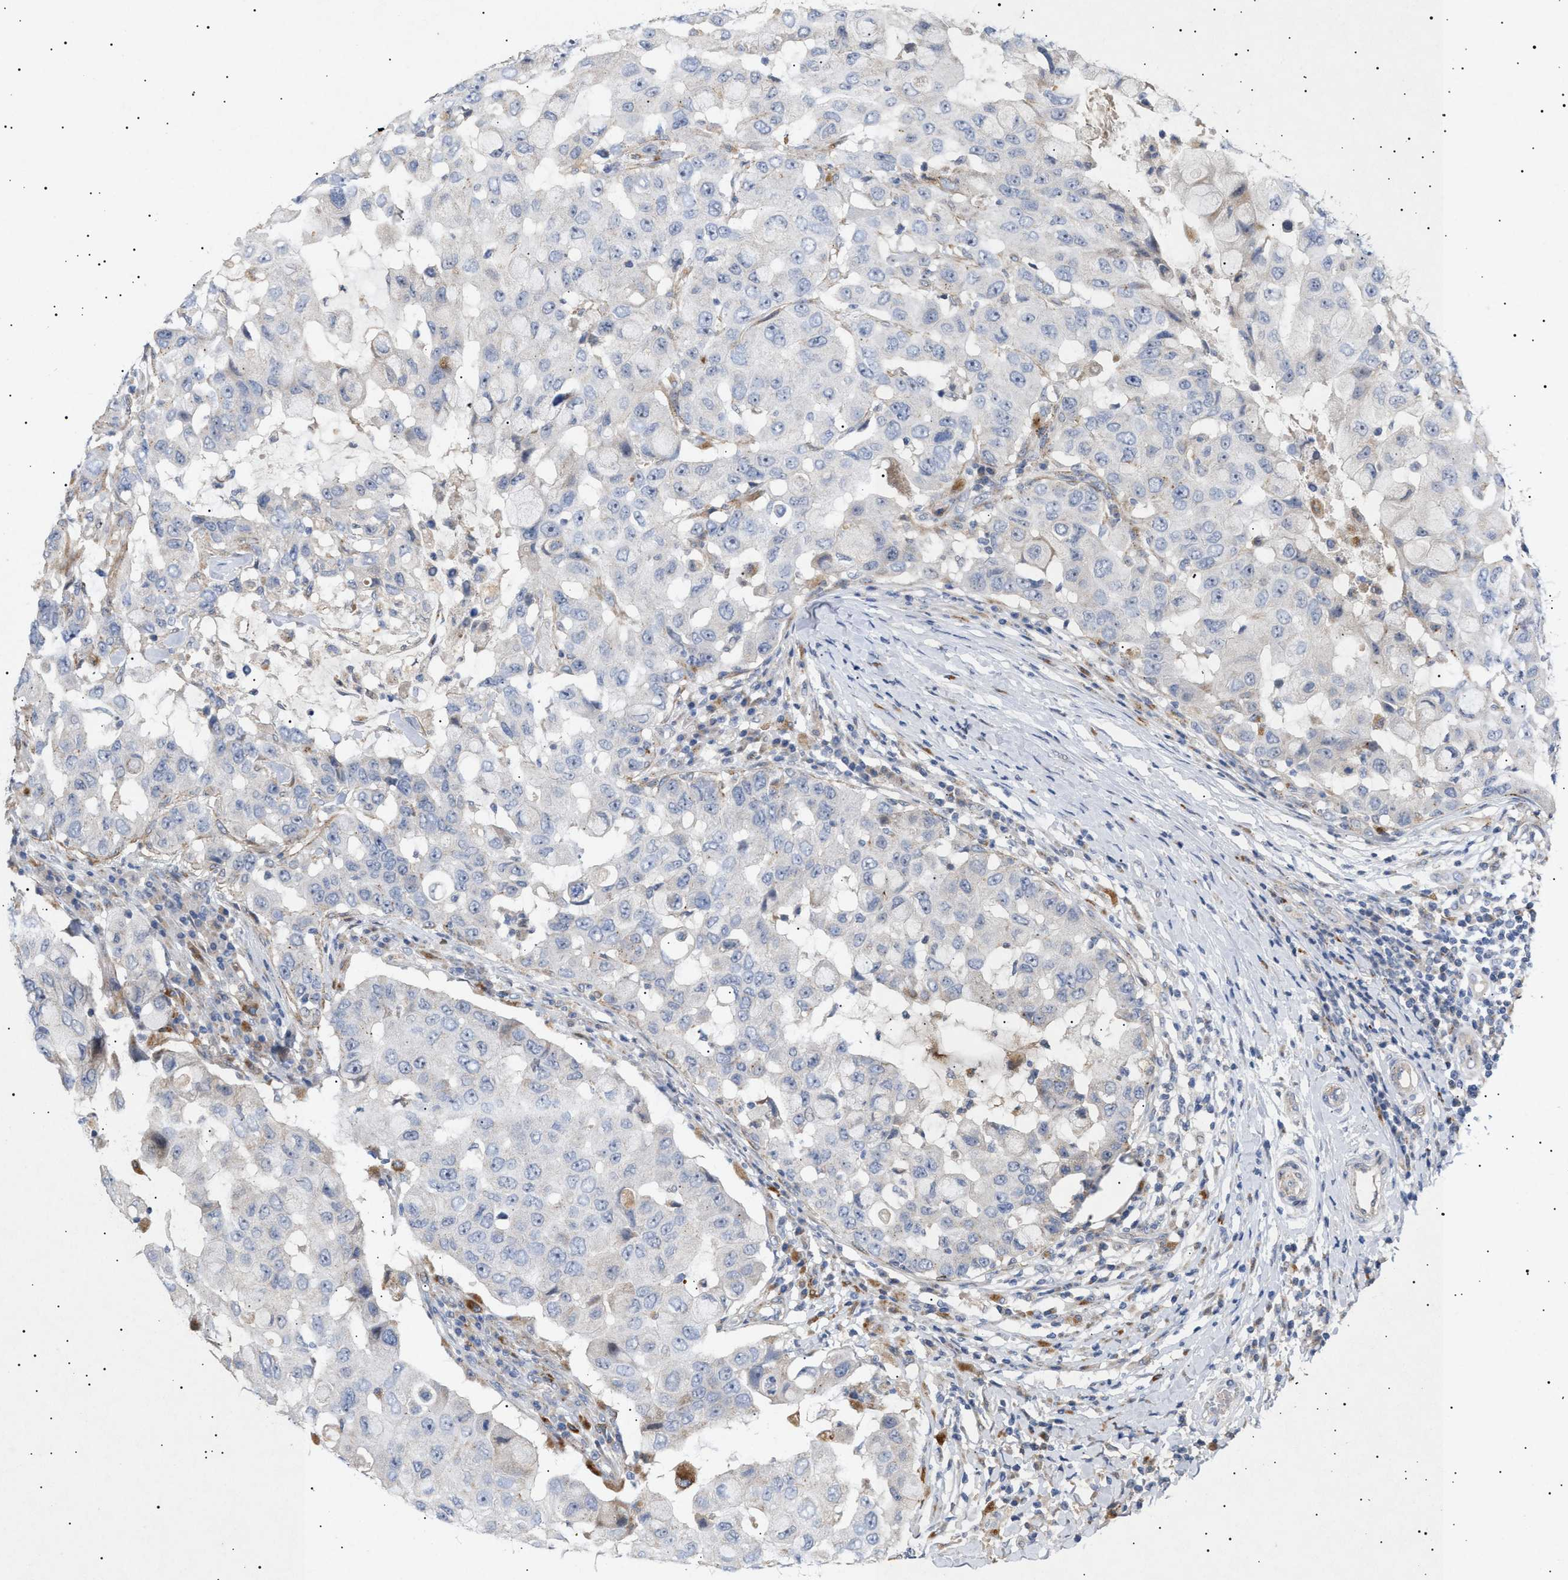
{"staining": {"intensity": "negative", "quantity": "none", "location": "none"}, "tissue": "breast cancer", "cell_type": "Tumor cells", "image_type": "cancer", "snomed": [{"axis": "morphology", "description": "Duct carcinoma"}, {"axis": "topography", "description": "Breast"}], "caption": "Breast cancer was stained to show a protein in brown. There is no significant expression in tumor cells.", "gene": "SIRT5", "patient": {"sex": "female", "age": 27}}